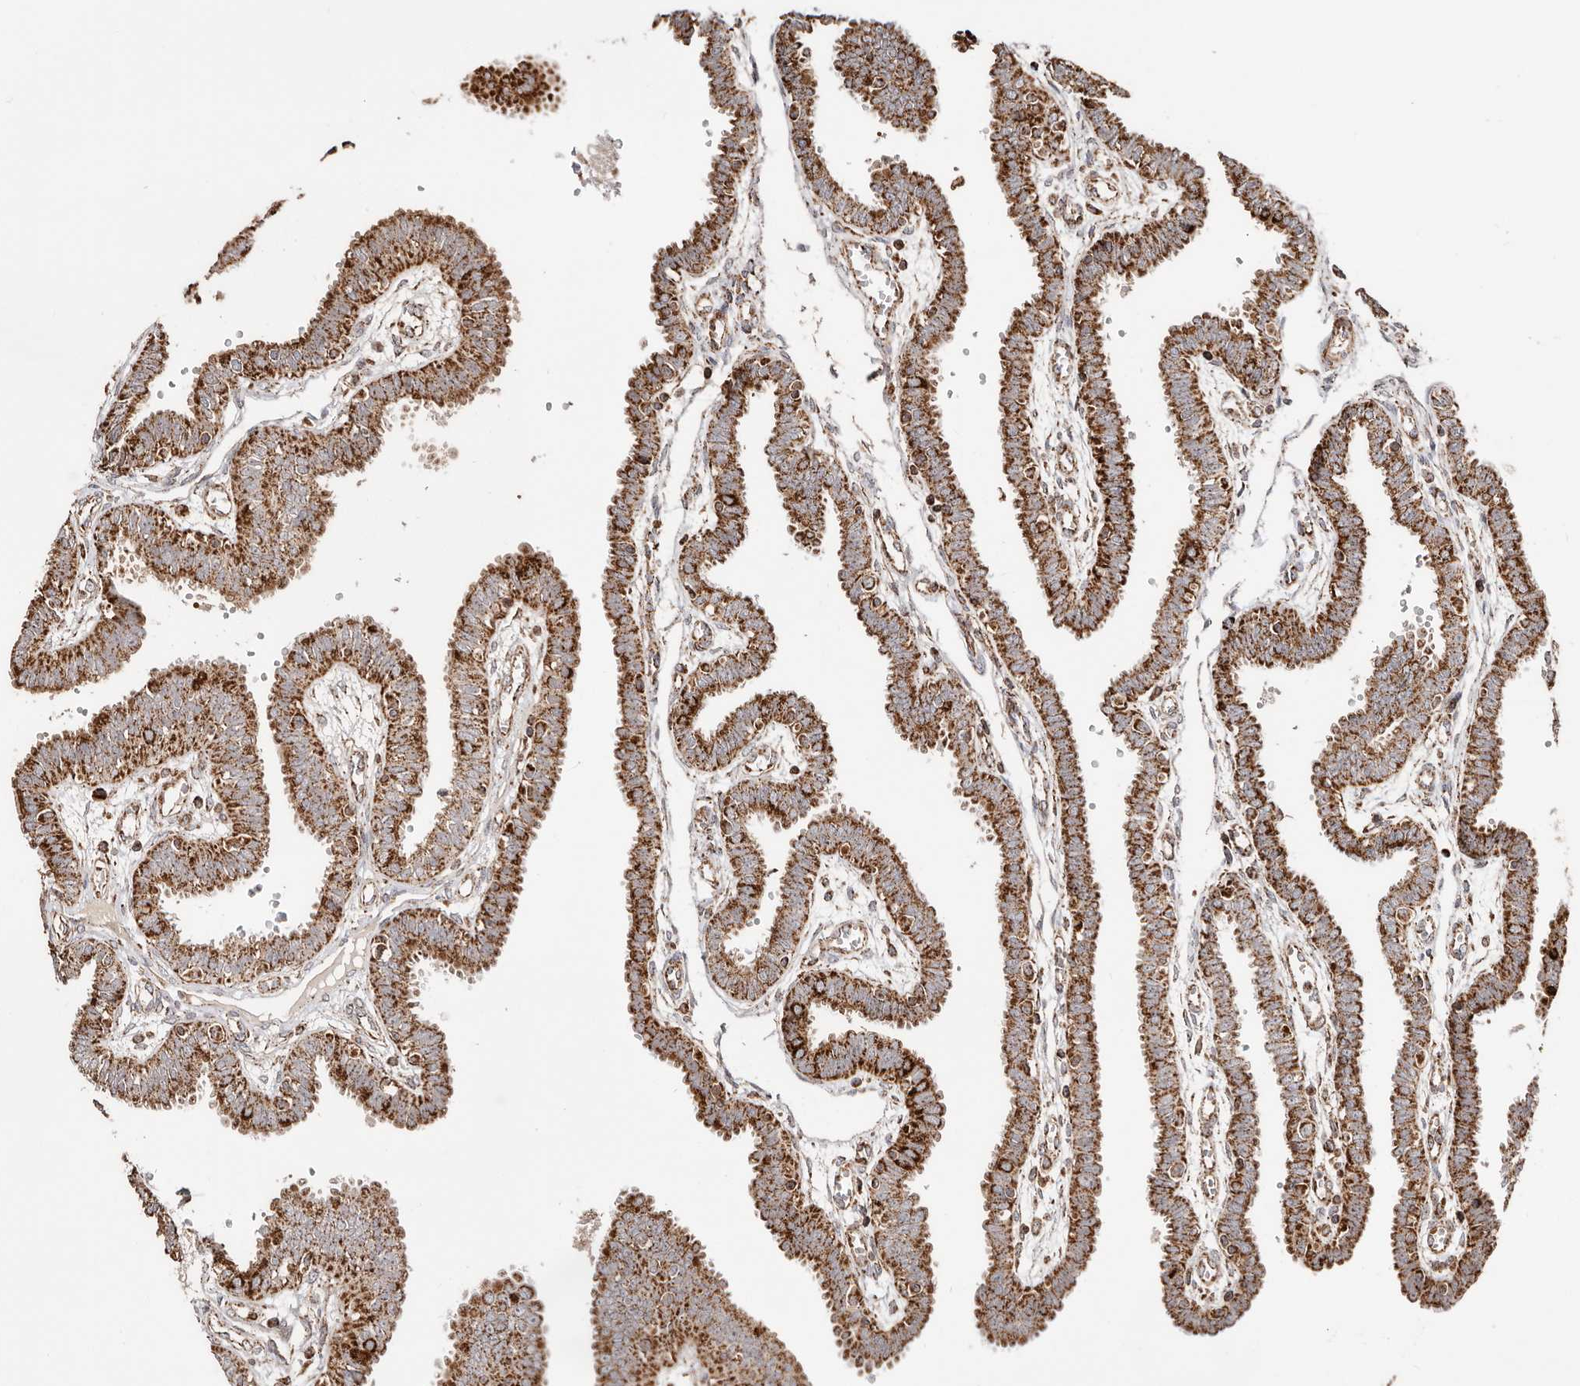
{"staining": {"intensity": "strong", "quantity": ">75%", "location": "cytoplasmic/membranous"}, "tissue": "fallopian tube", "cell_type": "Glandular cells", "image_type": "normal", "snomed": [{"axis": "morphology", "description": "Normal tissue, NOS"}, {"axis": "topography", "description": "Fallopian tube"}], "caption": "Immunohistochemistry staining of normal fallopian tube, which shows high levels of strong cytoplasmic/membranous expression in approximately >75% of glandular cells indicating strong cytoplasmic/membranous protein expression. The staining was performed using DAB (3,3'-diaminobenzidine) (brown) for protein detection and nuclei were counterstained in hematoxylin (blue).", "gene": "PRKACB", "patient": {"sex": "female", "age": 32}}